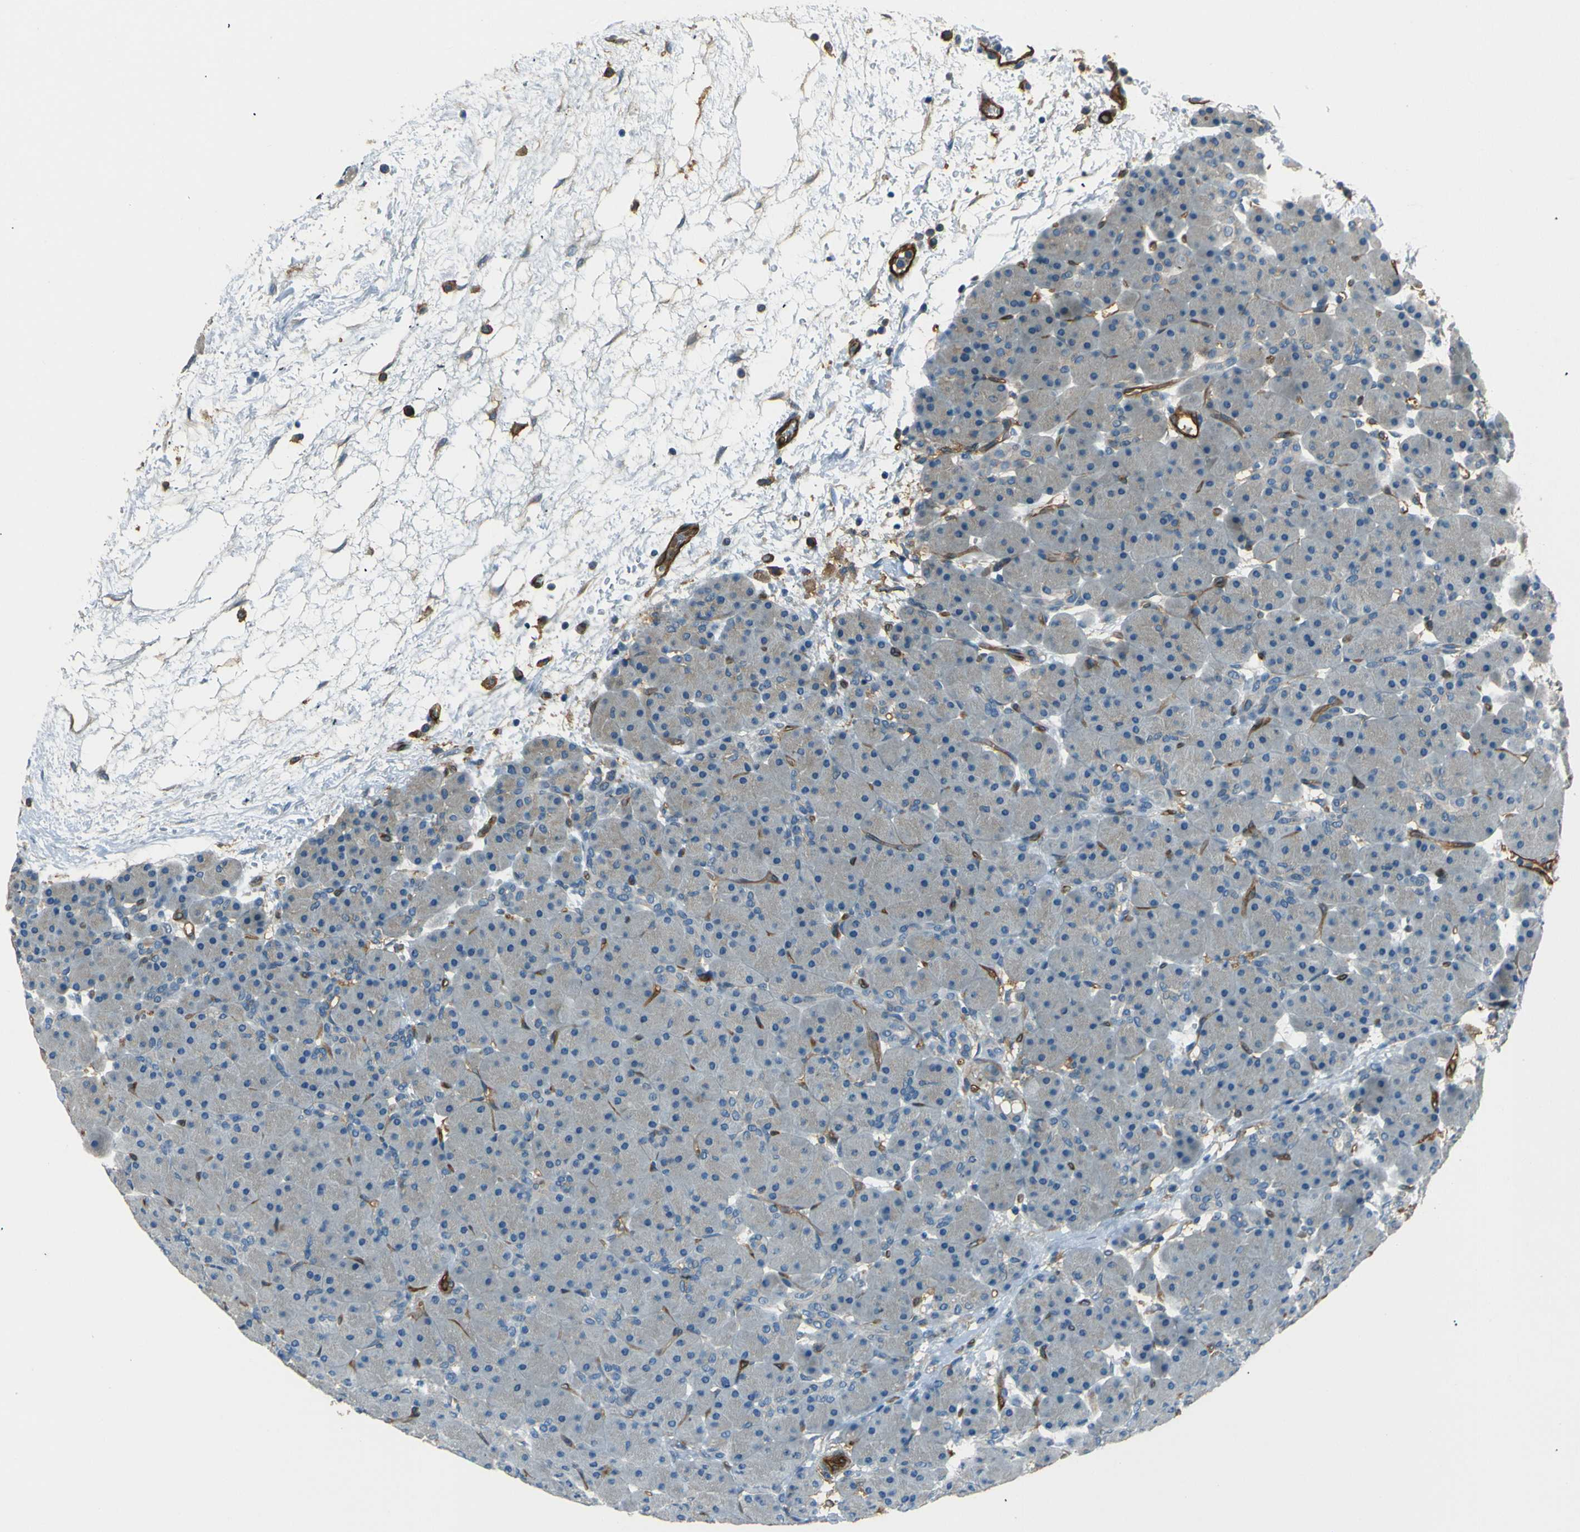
{"staining": {"intensity": "negative", "quantity": "none", "location": "none"}, "tissue": "pancreas", "cell_type": "Exocrine glandular cells", "image_type": "normal", "snomed": [{"axis": "morphology", "description": "Normal tissue, NOS"}, {"axis": "topography", "description": "Pancreas"}], "caption": "Exocrine glandular cells show no significant protein expression in benign pancreas.", "gene": "ENTPD1", "patient": {"sex": "male", "age": 66}}